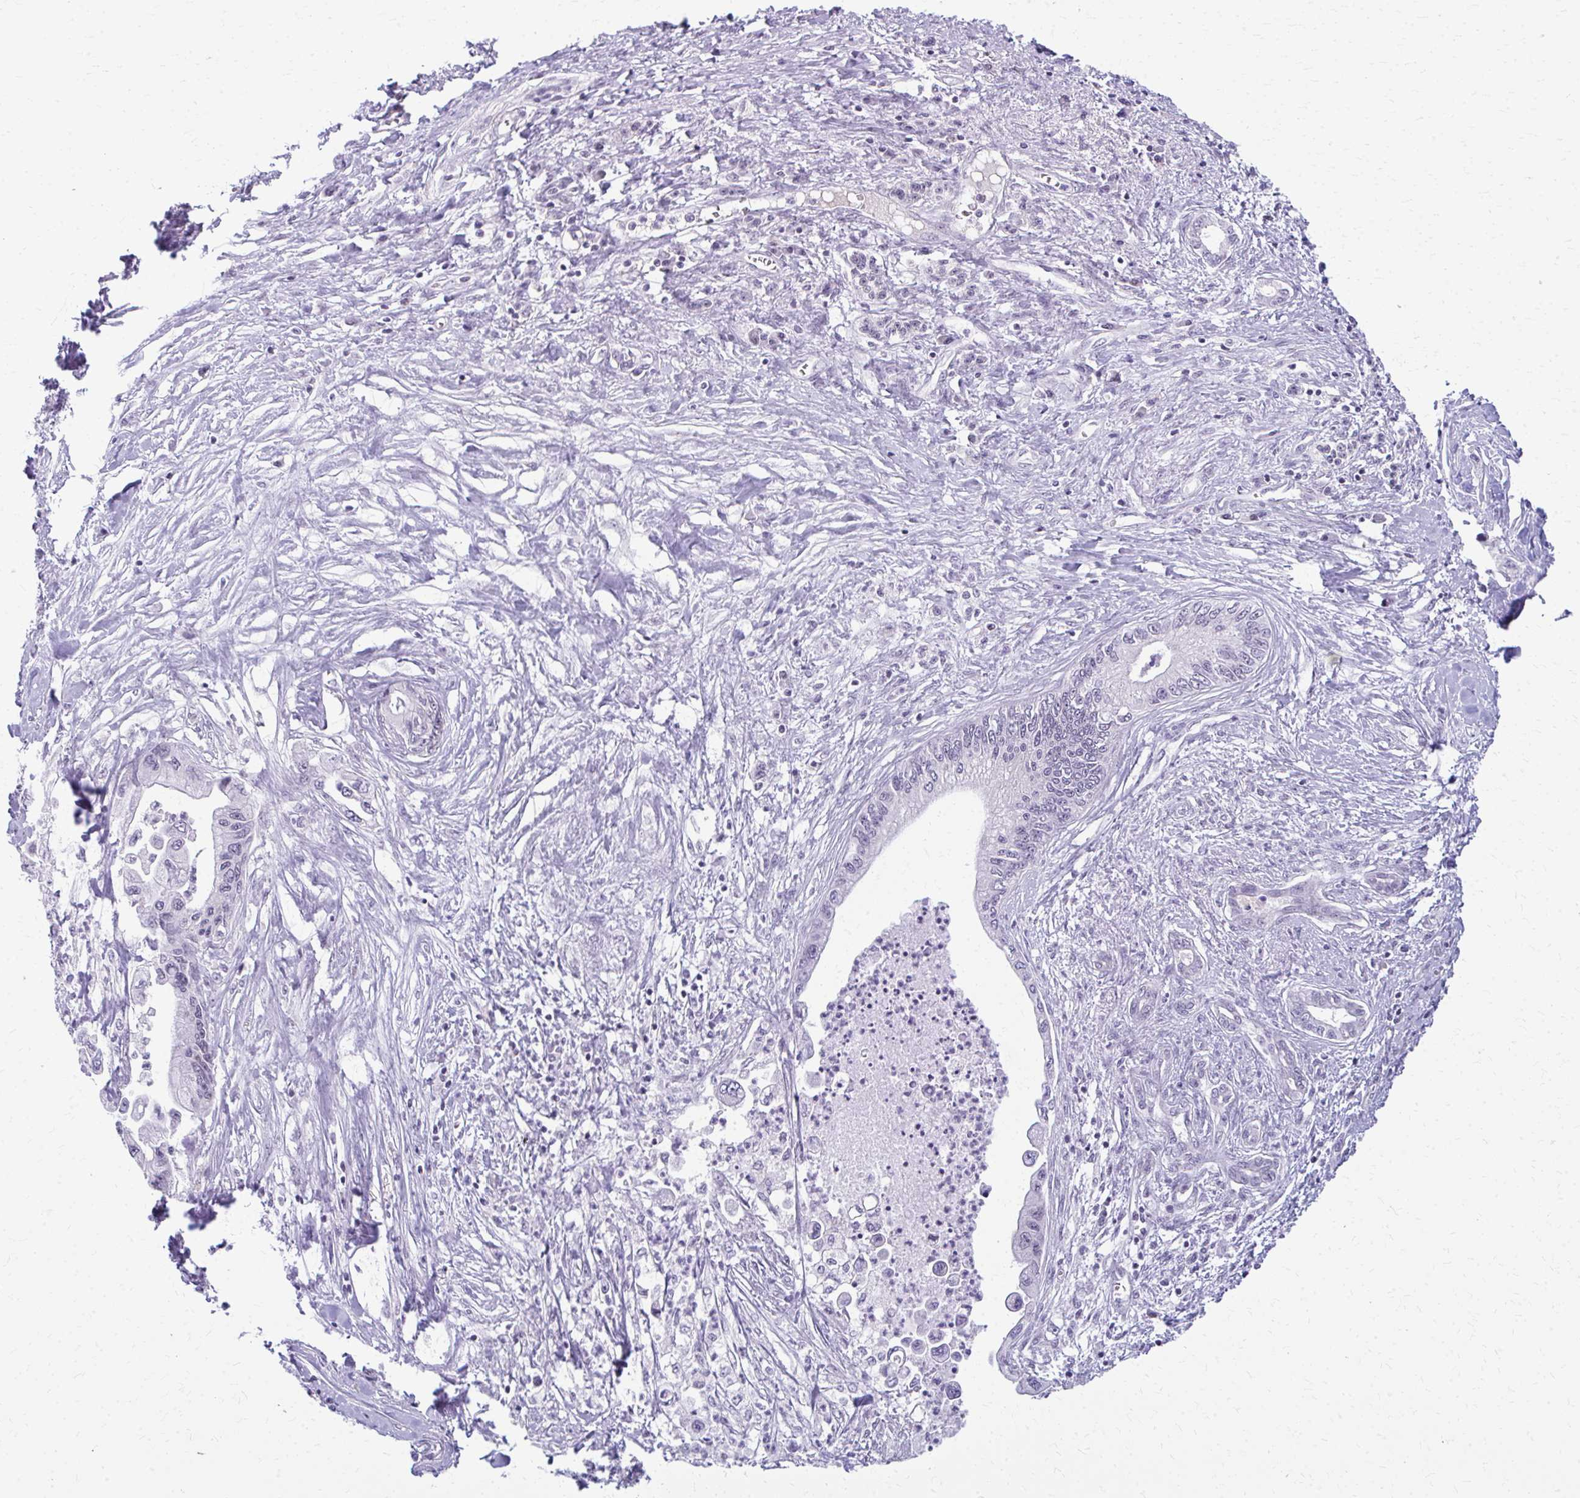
{"staining": {"intensity": "negative", "quantity": "none", "location": "none"}, "tissue": "pancreatic cancer", "cell_type": "Tumor cells", "image_type": "cancer", "snomed": [{"axis": "morphology", "description": "Adenocarcinoma, NOS"}, {"axis": "topography", "description": "Pancreas"}], "caption": "The histopathology image reveals no staining of tumor cells in pancreatic adenocarcinoma. (Stains: DAB (3,3'-diaminobenzidine) IHC with hematoxylin counter stain, Microscopy: brightfield microscopy at high magnification).", "gene": "MAF1", "patient": {"sex": "male", "age": 61}}